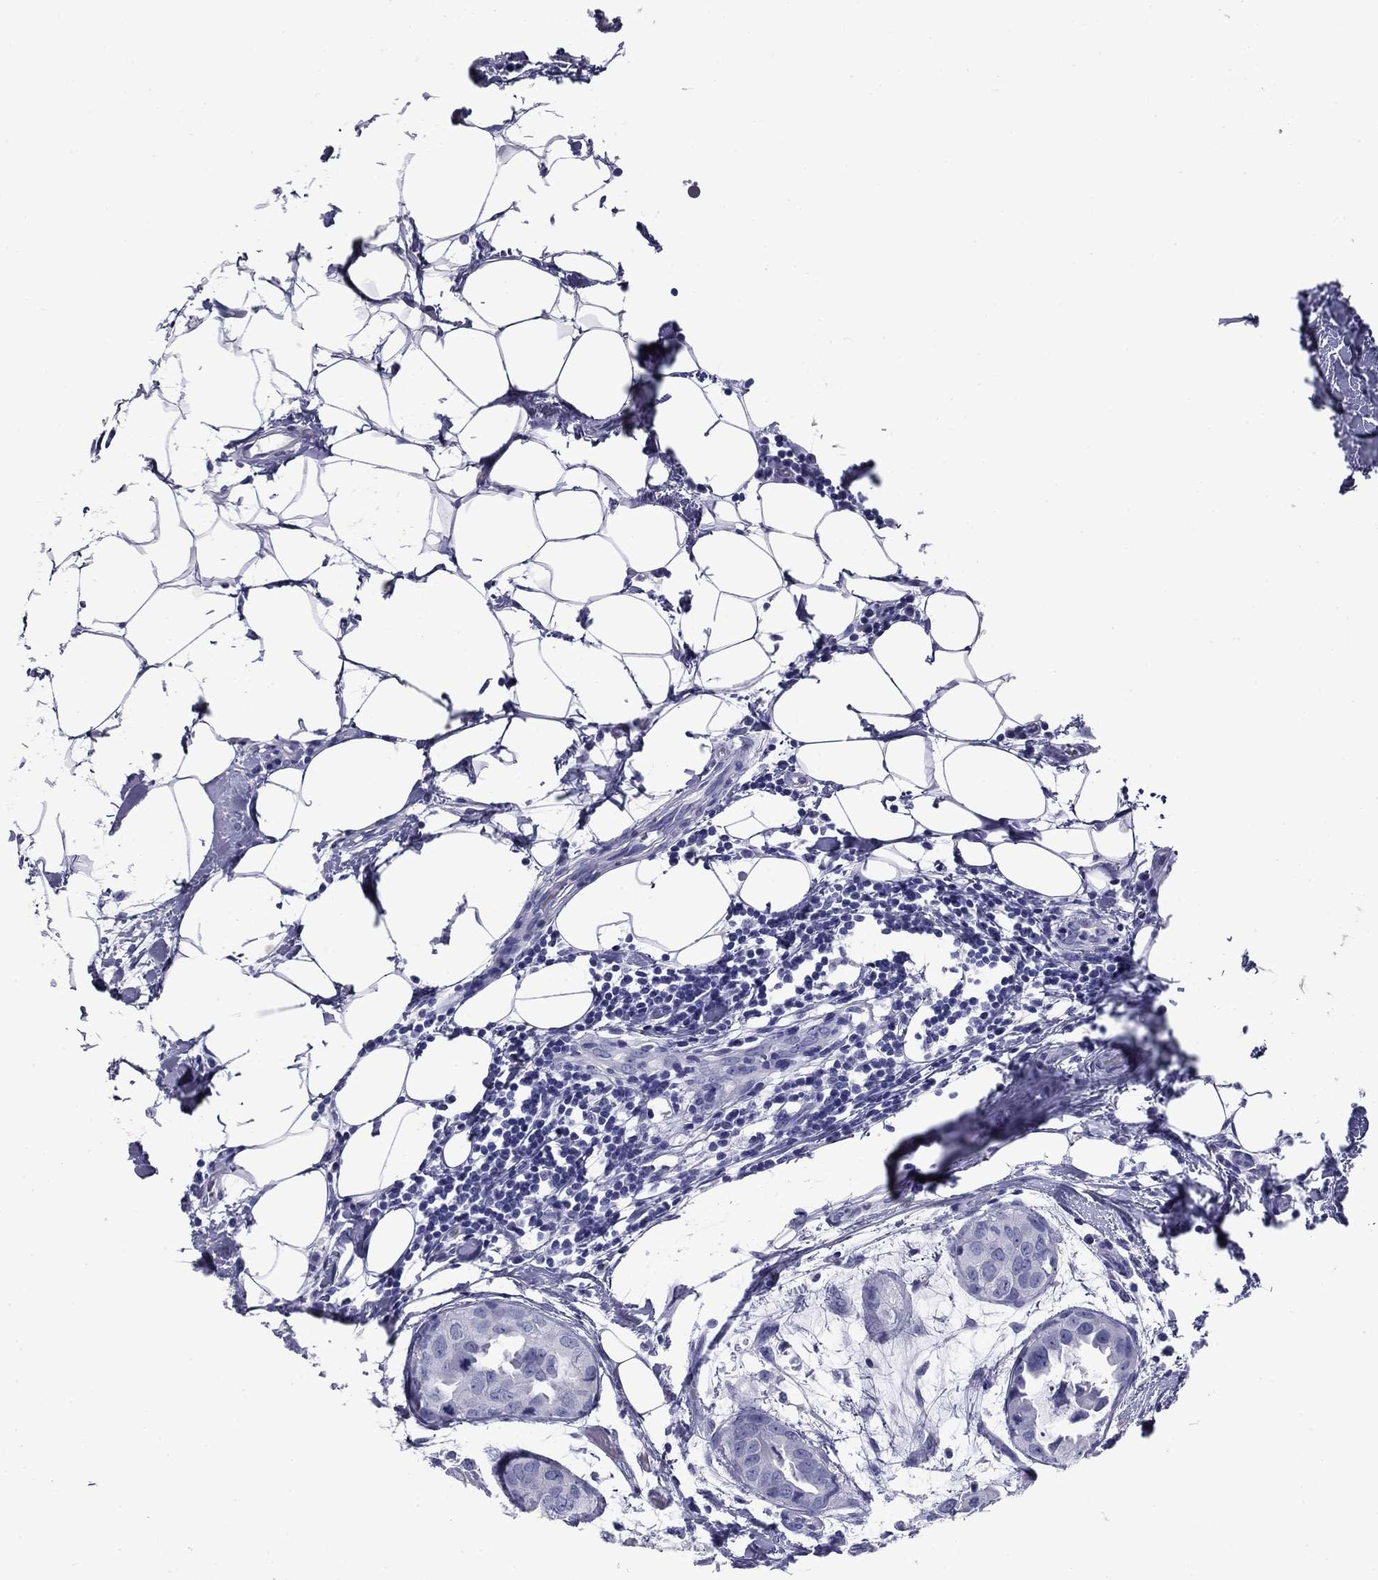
{"staining": {"intensity": "negative", "quantity": "none", "location": "none"}, "tissue": "breast cancer", "cell_type": "Tumor cells", "image_type": "cancer", "snomed": [{"axis": "morphology", "description": "Normal tissue, NOS"}, {"axis": "morphology", "description": "Duct carcinoma"}, {"axis": "topography", "description": "Breast"}], "caption": "IHC histopathology image of human breast invasive ductal carcinoma stained for a protein (brown), which reveals no staining in tumor cells. (DAB IHC with hematoxylin counter stain).", "gene": "NPPA", "patient": {"sex": "female", "age": 40}}